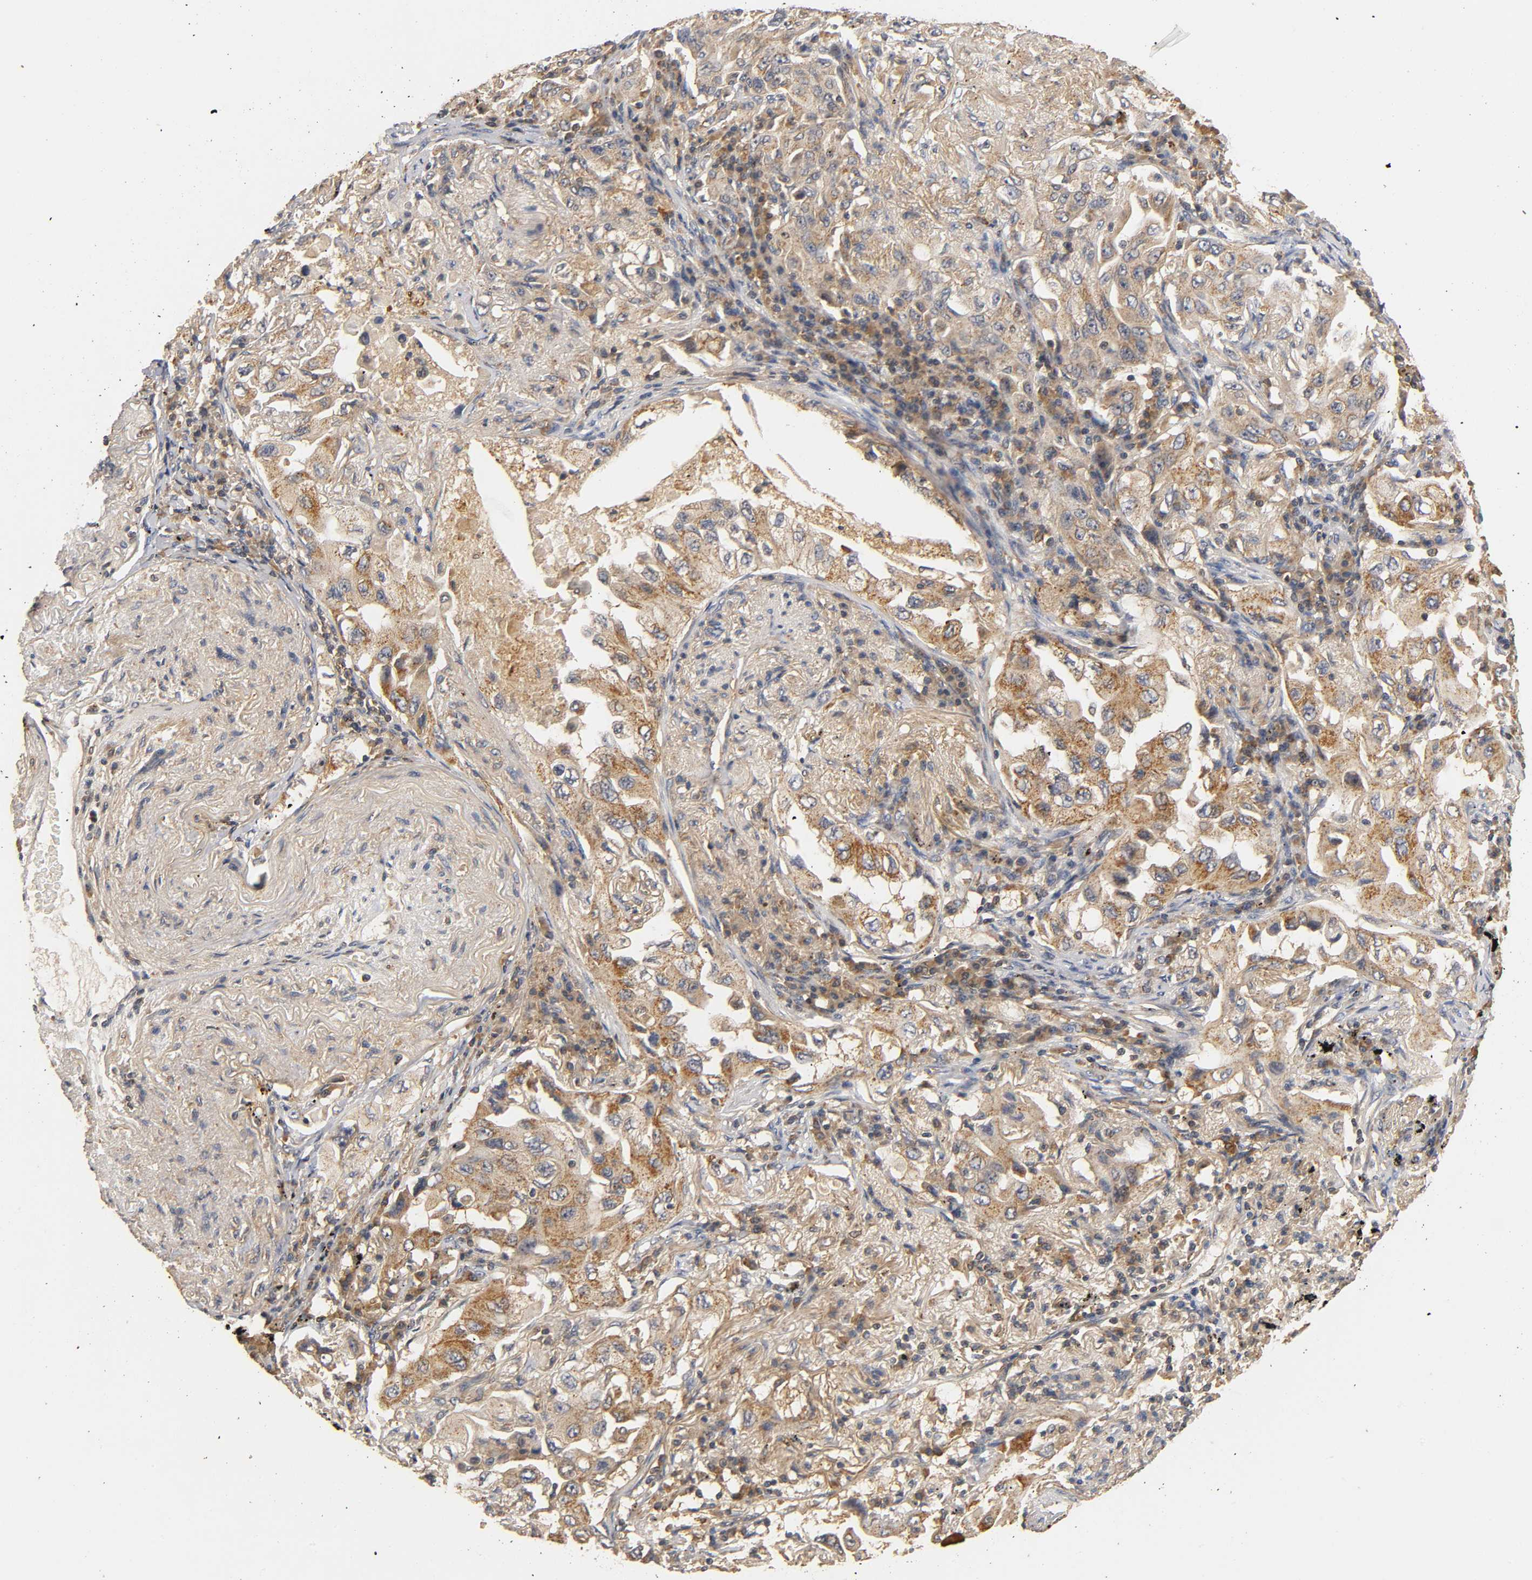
{"staining": {"intensity": "moderate", "quantity": ">75%", "location": "cytoplasmic/membranous"}, "tissue": "lung cancer", "cell_type": "Tumor cells", "image_type": "cancer", "snomed": [{"axis": "morphology", "description": "Adenocarcinoma, NOS"}, {"axis": "topography", "description": "Lung"}], "caption": "About >75% of tumor cells in adenocarcinoma (lung) demonstrate moderate cytoplasmic/membranous protein expression as visualized by brown immunohistochemical staining.", "gene": "SCAP", "patient": {"sex": "female", "age": 65}}